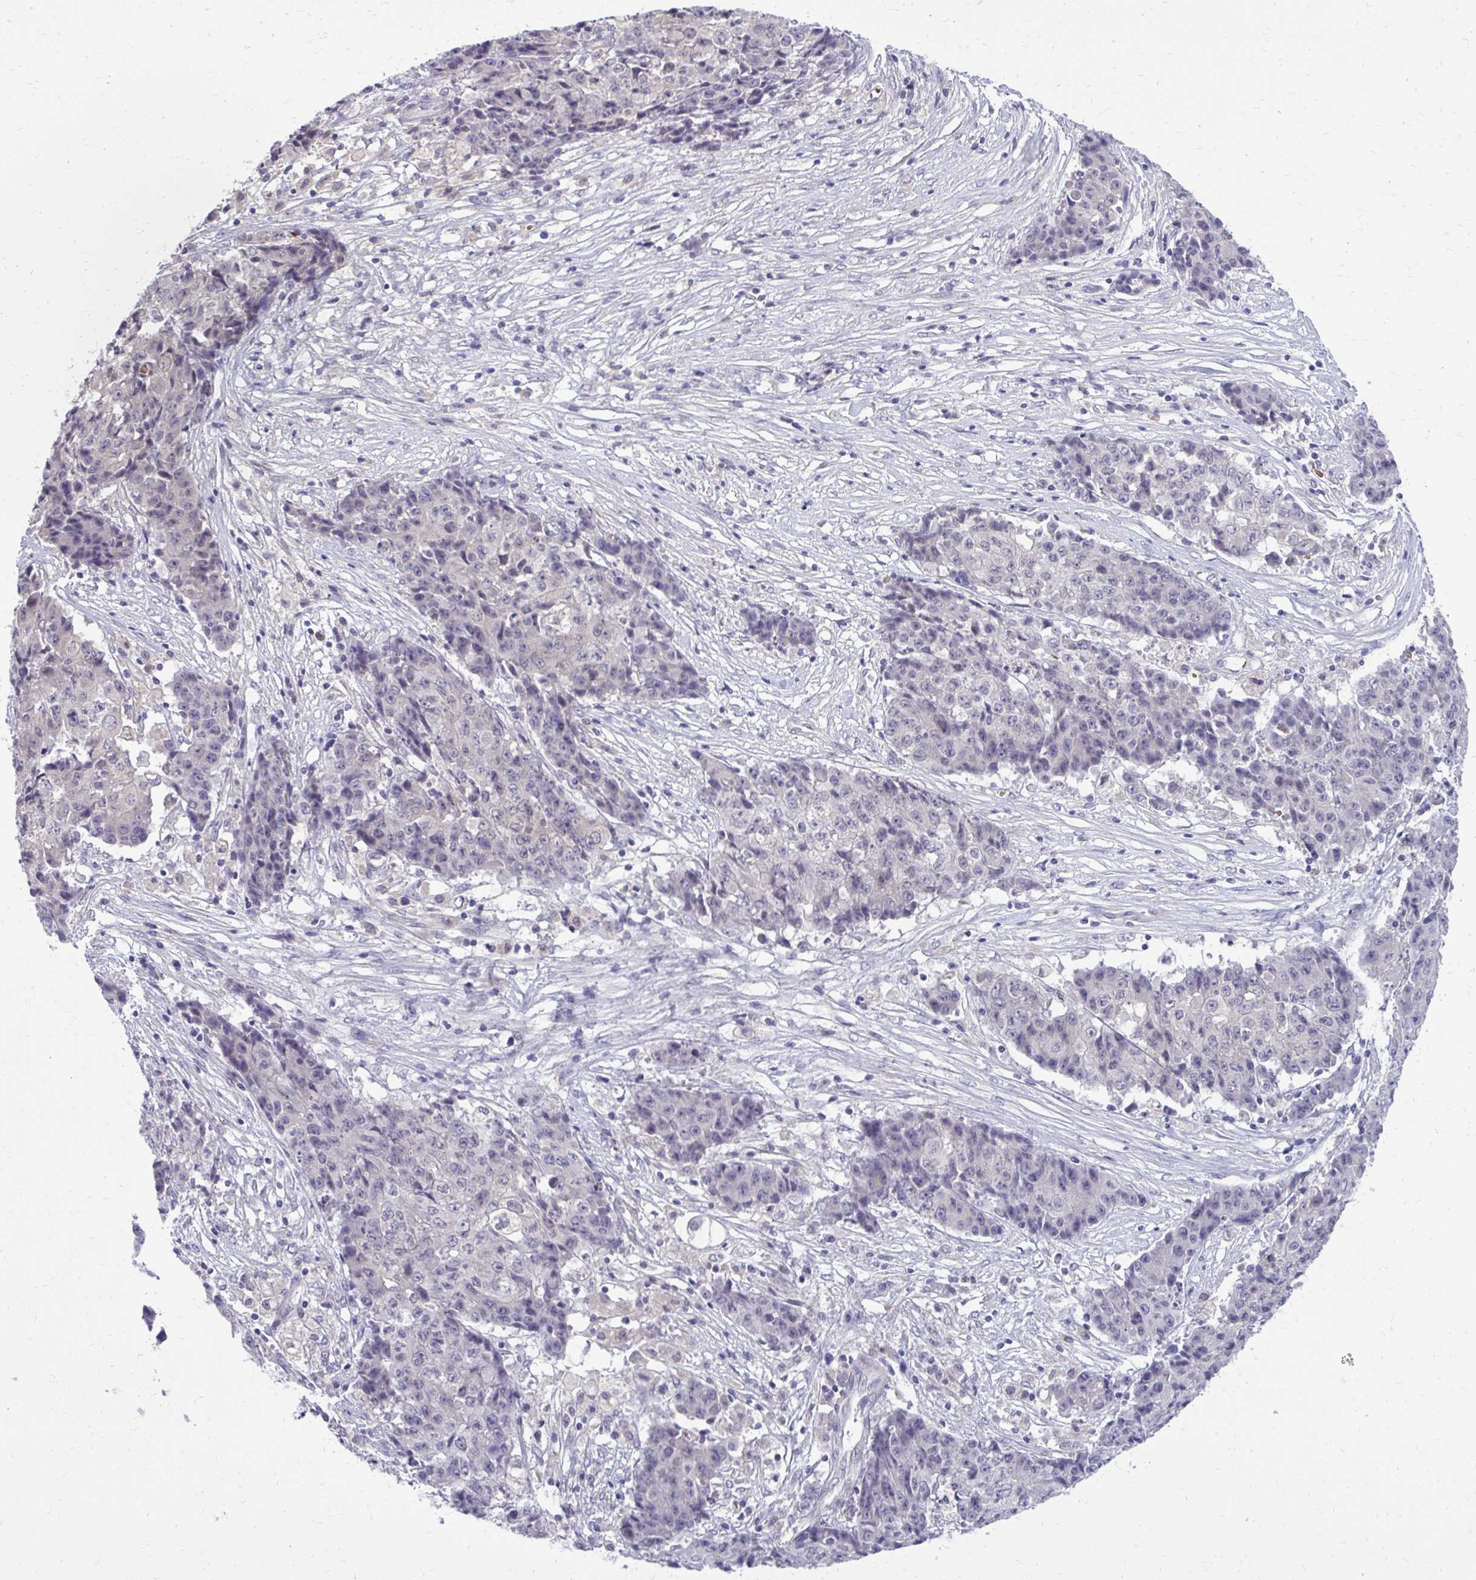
{"staining": {"intensity": "negative", "quantity": "none", "location": "none"}, "tissue": "ovarian cancer", "cell_type": "Tumor cells", "image_type": "cancer", "snomed": [{"axis": "morphology", "description": "Carcinoma, endometroid"}, {"axis": "topography", "description": "Ovary"}], "caption": "Photomicrograph shows no protein staining in tumor cells of ovarian cancer (endometroid carcinoma) tissue.", "gene": "DPY19L1", "patient": {"sex": "female", "age": 42}}